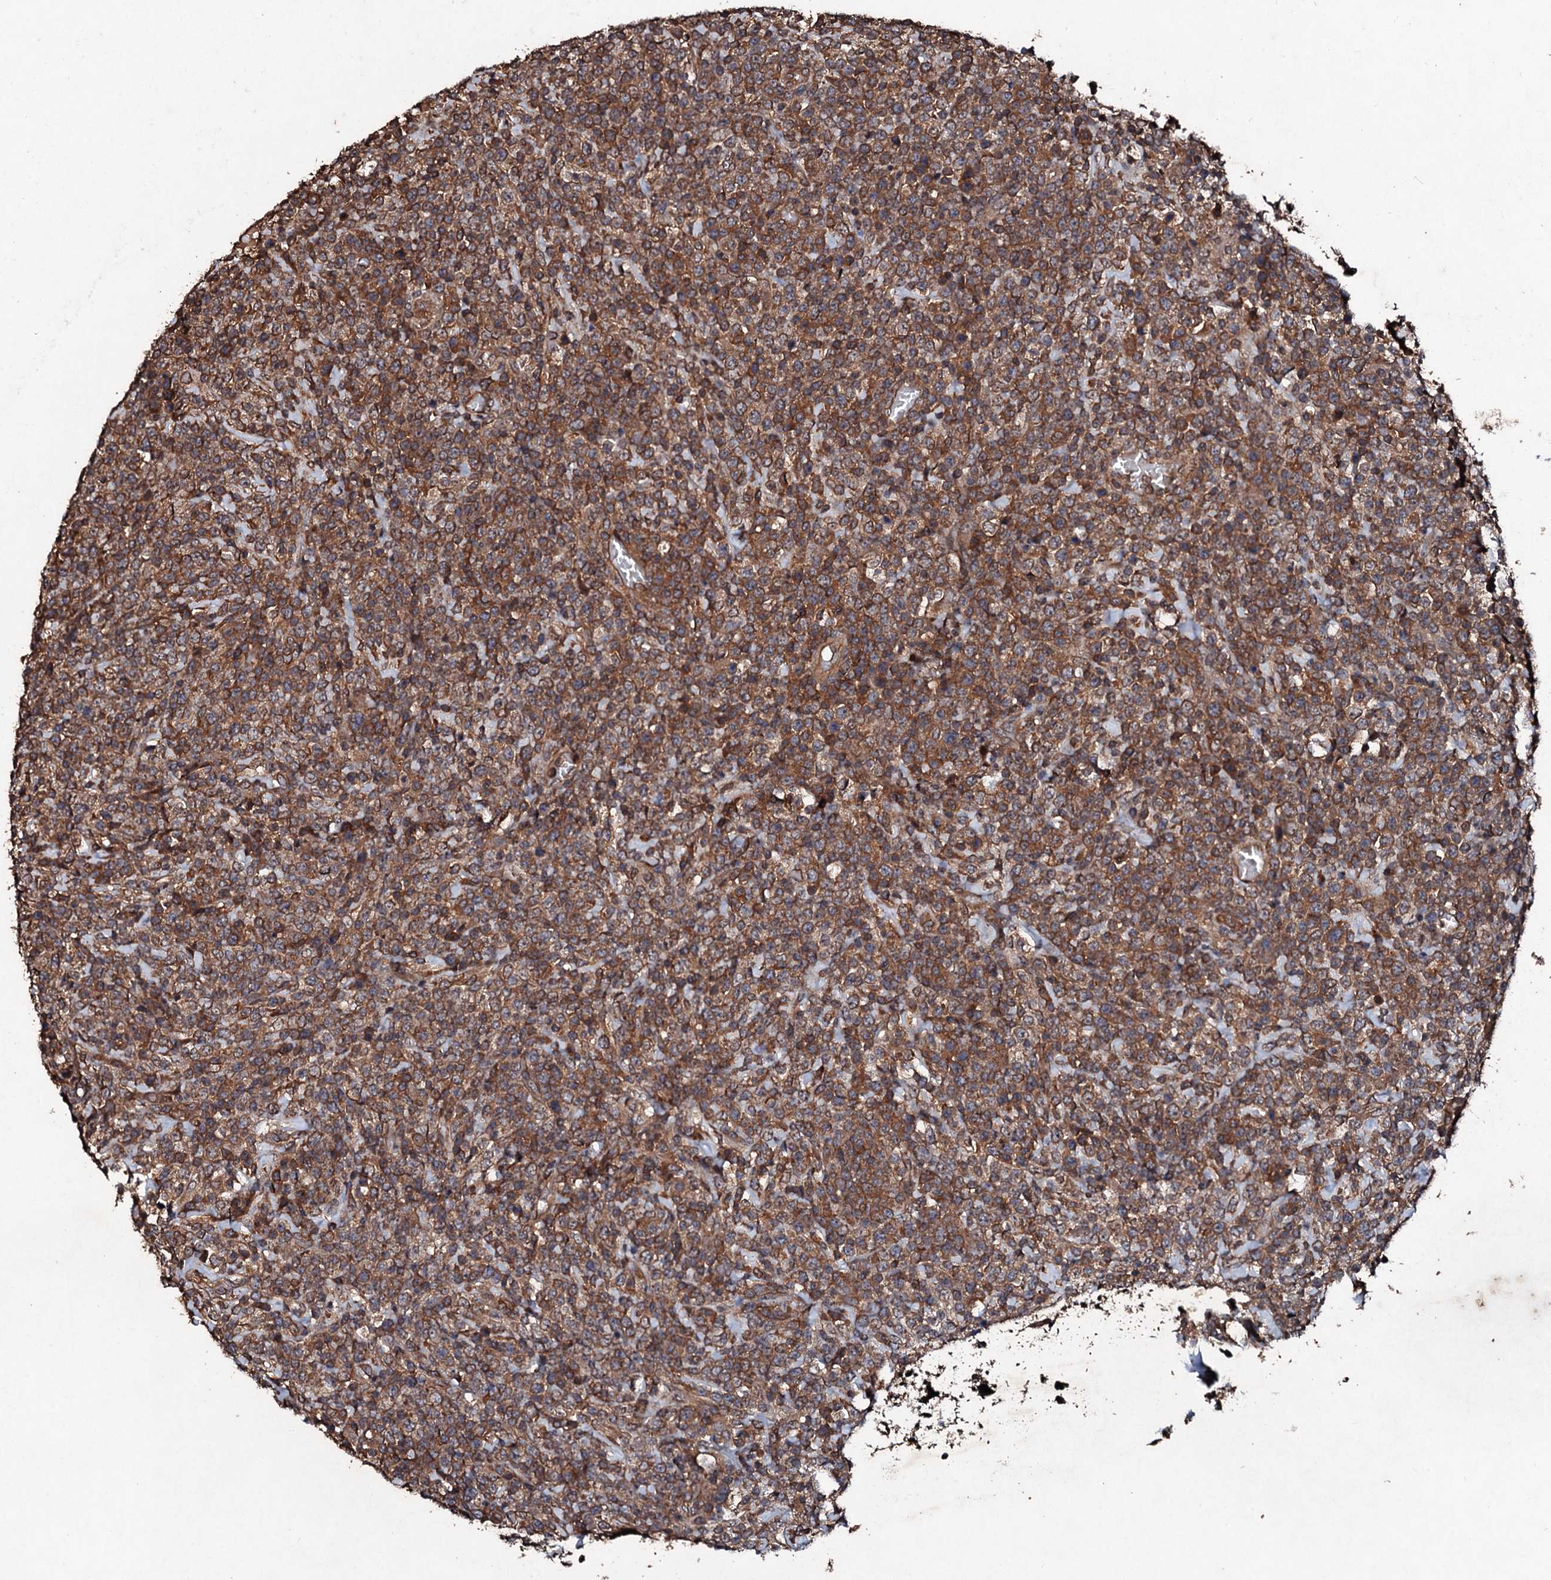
{"staining": {"intensity": "moderate", "quantity": ">75%", "location": "cytoplasmic/membranous"}, "tissue": "lymphoma", "cell_type": "Tumor cells", "image_type": "cancer", "snomed": [{"axis": "morphology", "description": "Malignant lymphoma, non-Hodgkin's type, High grade"}, {"axis": "topography", "description": "Colon"}], "caption": "Immunohistochemistry histopathology image of neoplastic tissue: human malignant lymphoma, non-Hodgkin's type (high-grade) stained using immunohistochemistry reveals medium levels of moderate protein expression localized specifically in the cytoplasmic/membranous of tumor cells, appearing as a cytoplasmic/membranous brown color.", "gene": "KERA", "patient": {"sex": "female", "age": 53}}